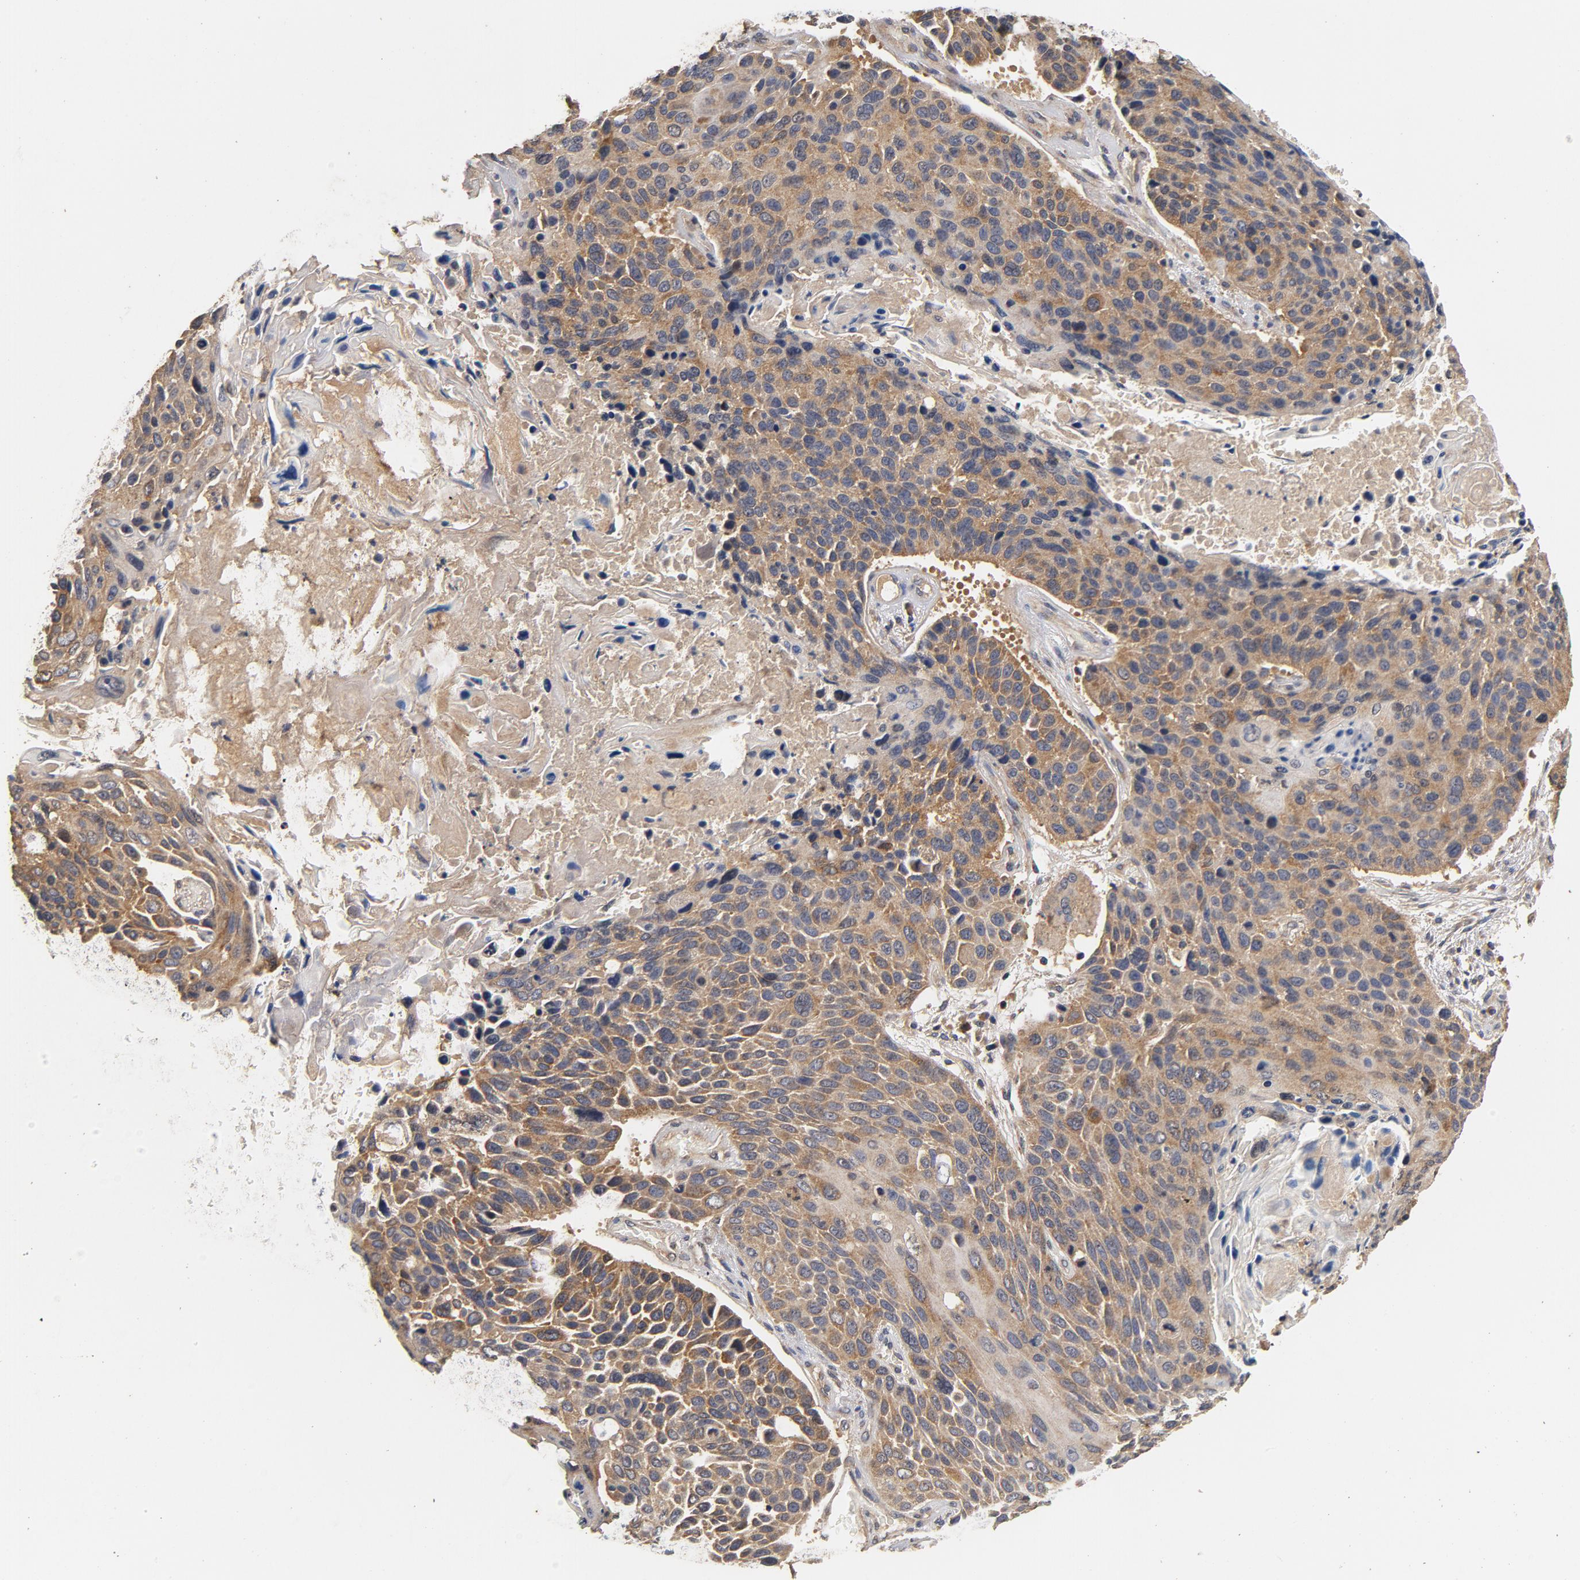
{"staining": {"intensity": "moderate", "quantity": ">75%", "location": "cytoplasmic/membranous"}, "tissue": "lung cancer", "cell_type": "Tumor cells", "image_type": "cancer", "snomed": [{"axis": "morphology", "description": "Neoplasm, malignant, NOS"}, {"axis": "topography", "description": "Lung"}], "caption": "IHC image of neoplastic tissue: neoplasm (malignant) (lung) stained using immunohistochemistry (IHC) shows medium levels of moderate protein expression localized specifically in the cytoplasmic/membranous of tumor cells, appearing as a cytoplasmic/membranous brown color.", "gene": "DDX6", "patient": {"sex": "female", "age": 58}}